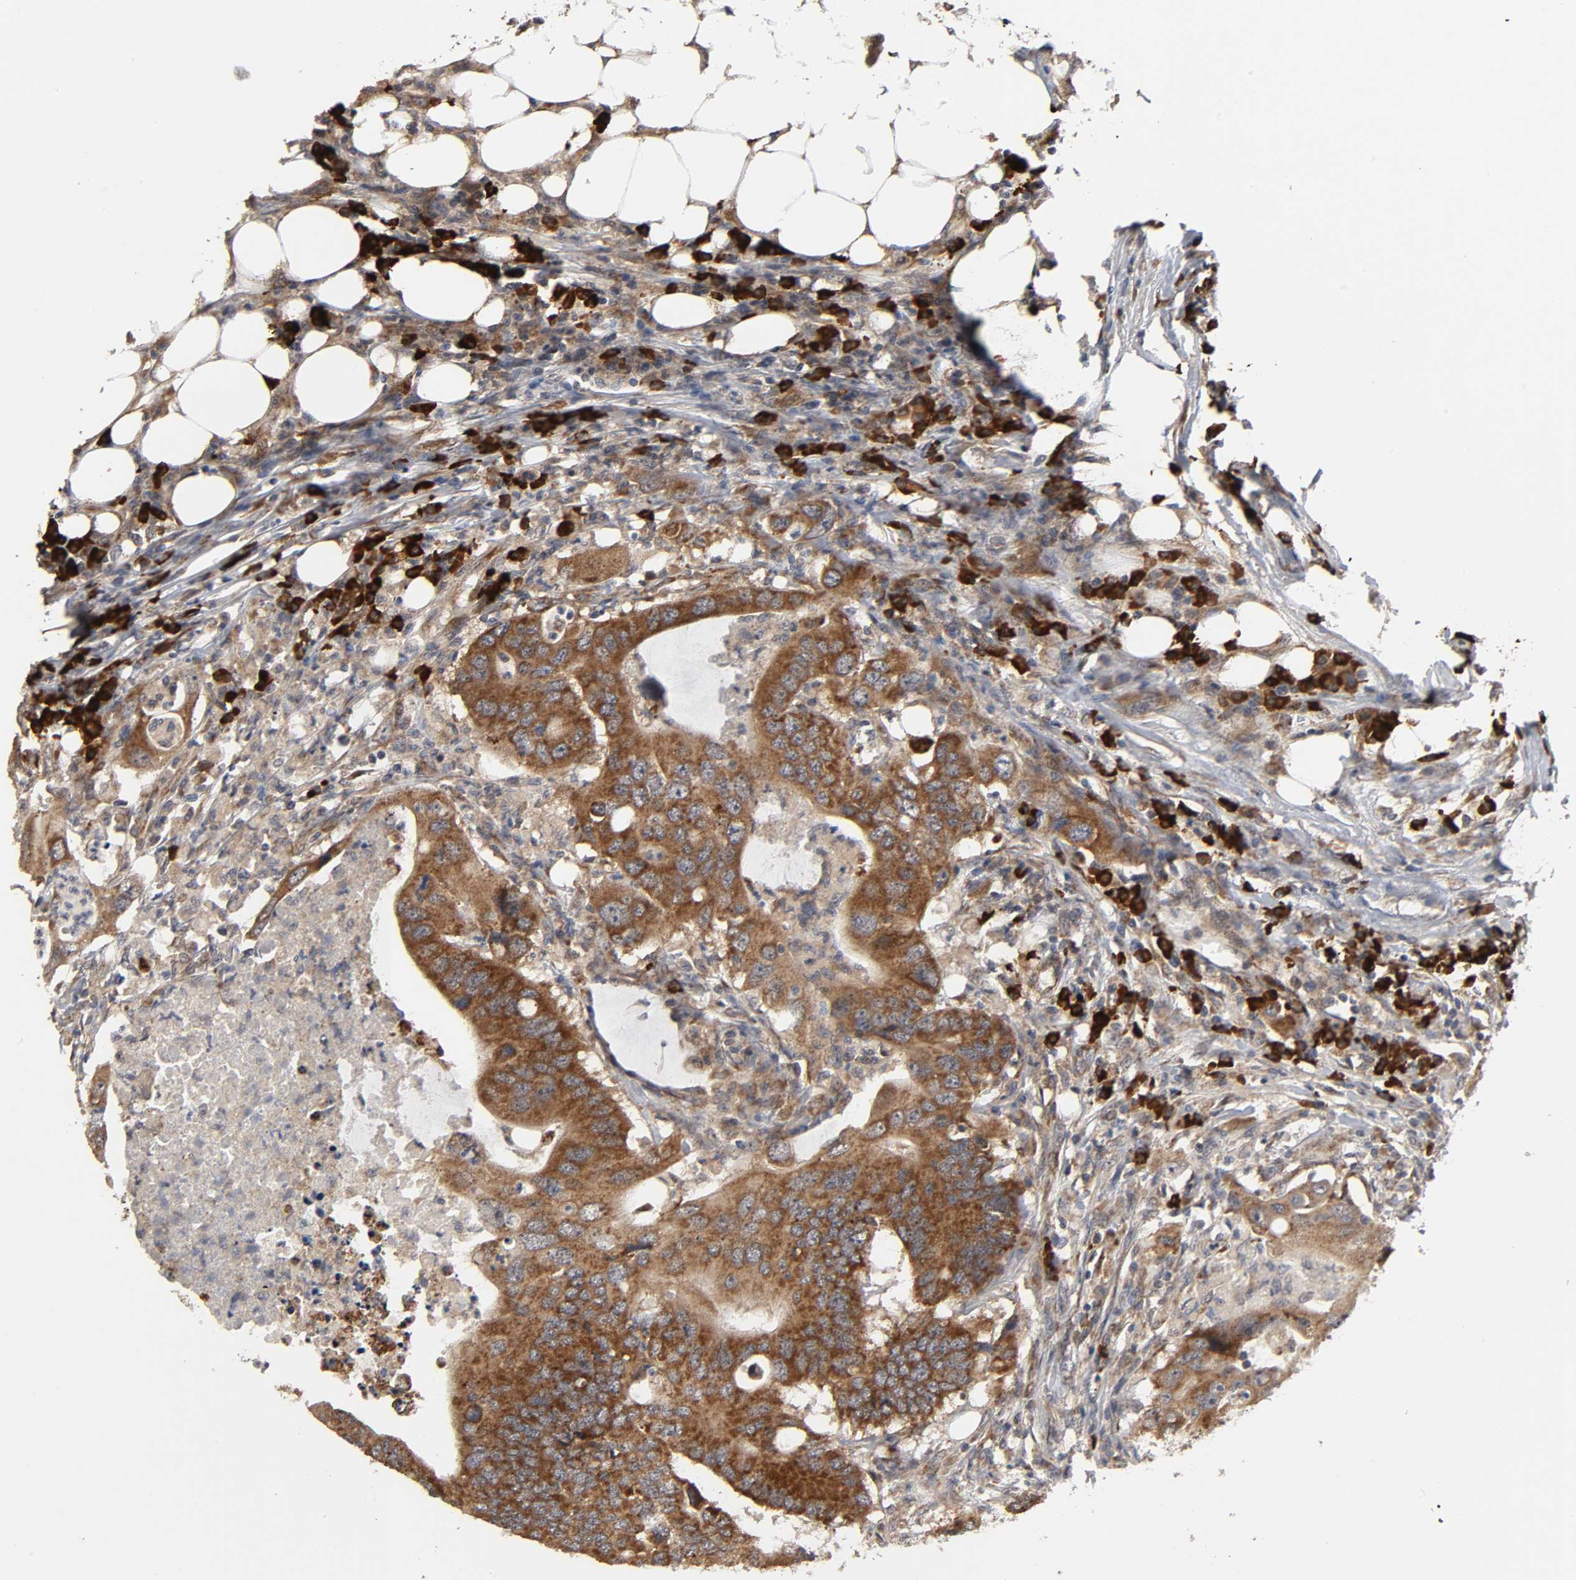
{"staining": {"intensity": "strong", "quantity": ">75%", "location": "cytoplasmic/membranous"}, "tissue": "colorectal cancer", "cell_type": "Tumor cells", "image_type": "cancer", "snomed": [{"axis": "morphology", "description": "Adenocarcinoma, NOS"}, {"axis": "topography", "description": "Colon"}], "caption": "Human colorectal adenocarcinoma stained with a brown dye exhibits strong cytoplasmic/membranous positive staining in approximately >75% of tumor cells.", "gene": "SLC30A9", "patient": {"sex": "male", "age": 71}}